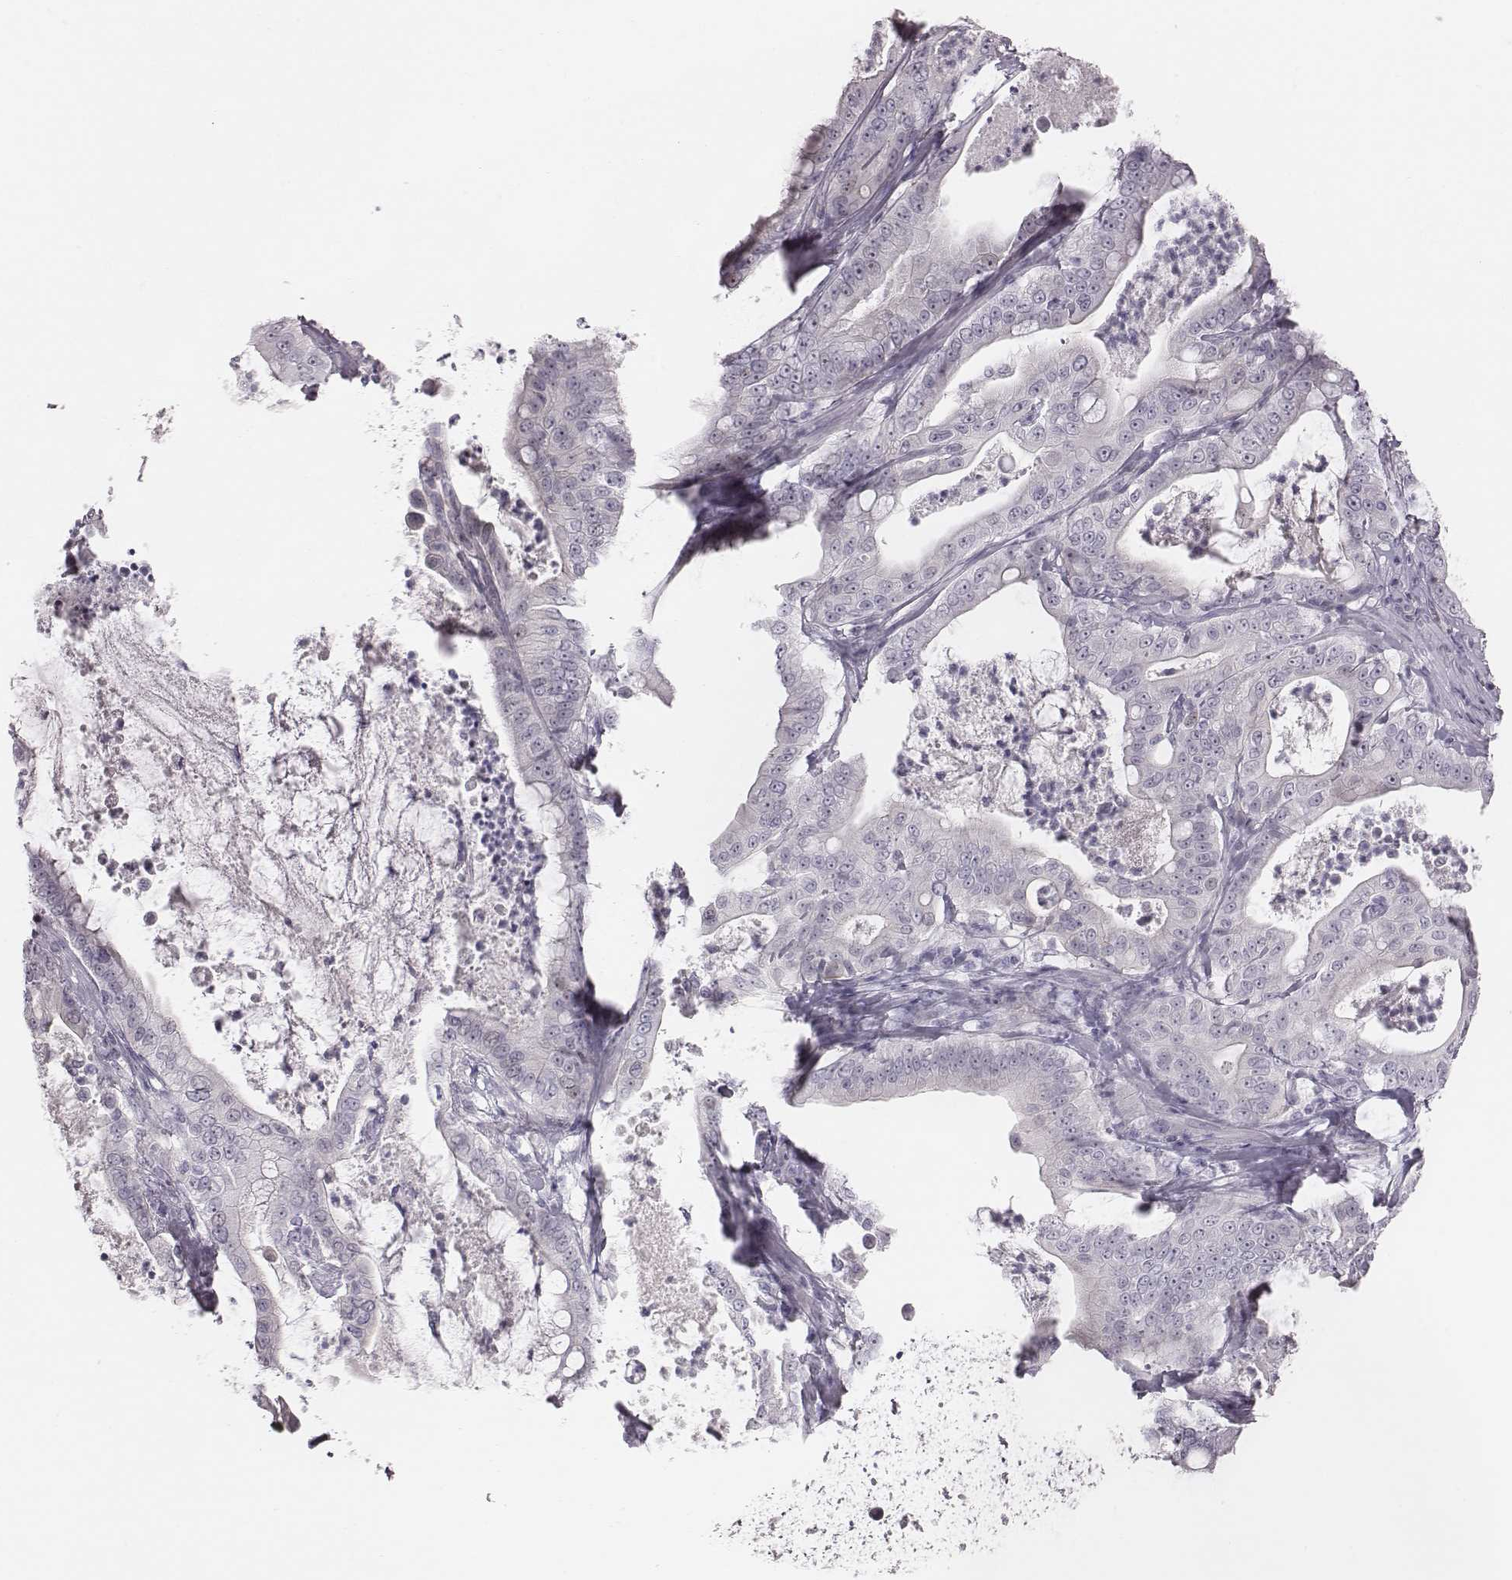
{"staining": {"intensity": "negative", "quantity": "none", "location": "none"}, "tissue": "pancreatic cancer", "cell_type": "Tumor cells", "image_type": "cancer", "snomed": [{"axis": "morphology", "description": "Adenocarcinoma, NOS"}, {"axis": "topography", "description": "Pancreas"}], "caption": "Immunohistochemical staining of human adenocarcinoma (pancreatic) shows no significant positivity in tumor cells.", "gene": "CACNG4", "patient": {"sex": "male", "age": 71}}